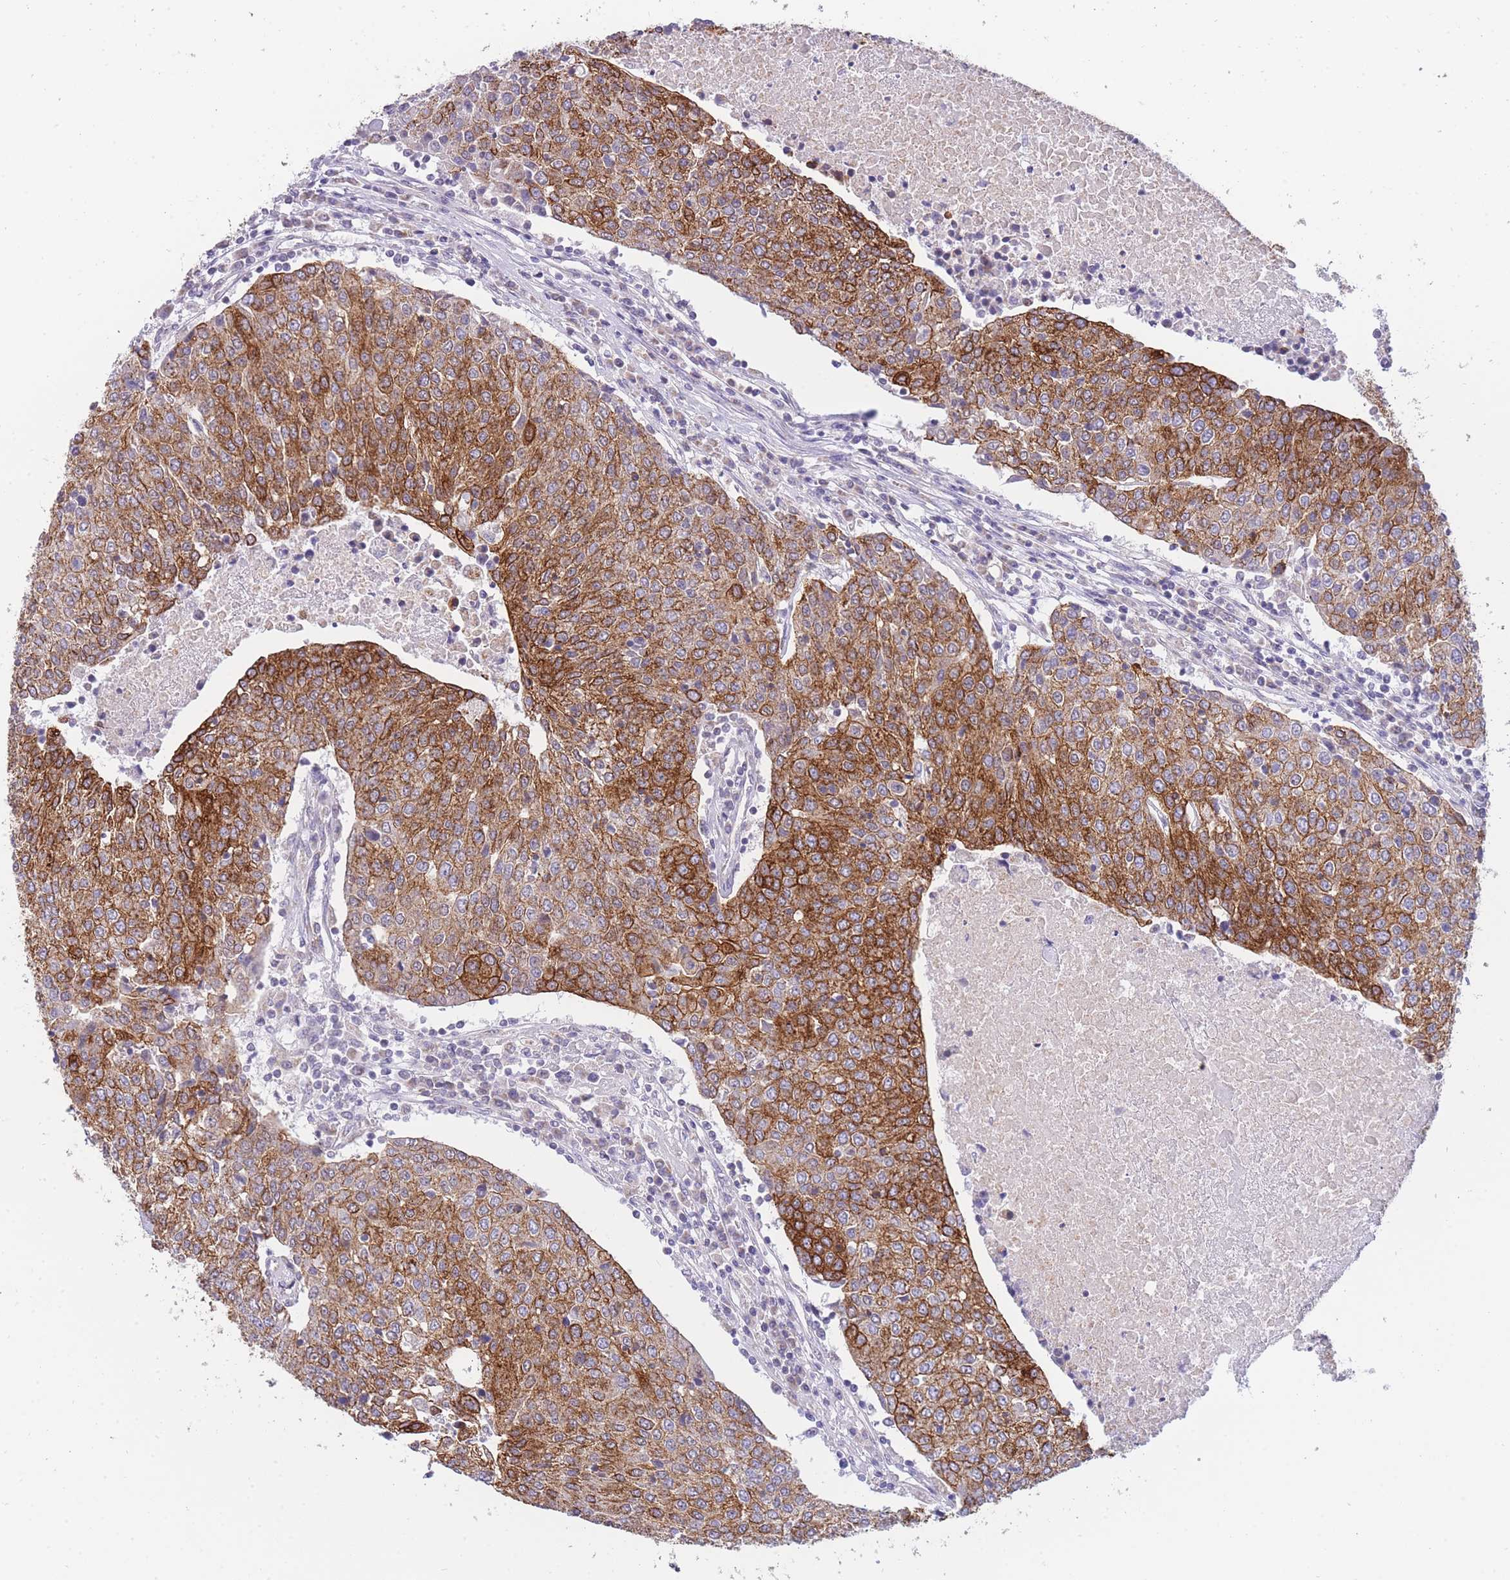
{"staining": {"intensity": "strong", "quantity": ">75%", "location": "cytoplasmic/membranous"}, "tissue": "urothelial cancer", "cell_type": "Tumor cells", "image_type": "cancer", "snomed": [{"axis": "morphology", "description": "Urothelial carcinoma, High grade"}, {"axis": "topography", "description": "Urinary bladder"}], "caption": "This micrograph shows immunohistochemistry (IHC) staining of urothelial carcinoma (high-grade), with high strong cytoplasmic/membranous staining in approximately >75% of tumor cells.", "gene": "FRAT2", "patient": {"sex": "female", "age": 85}}